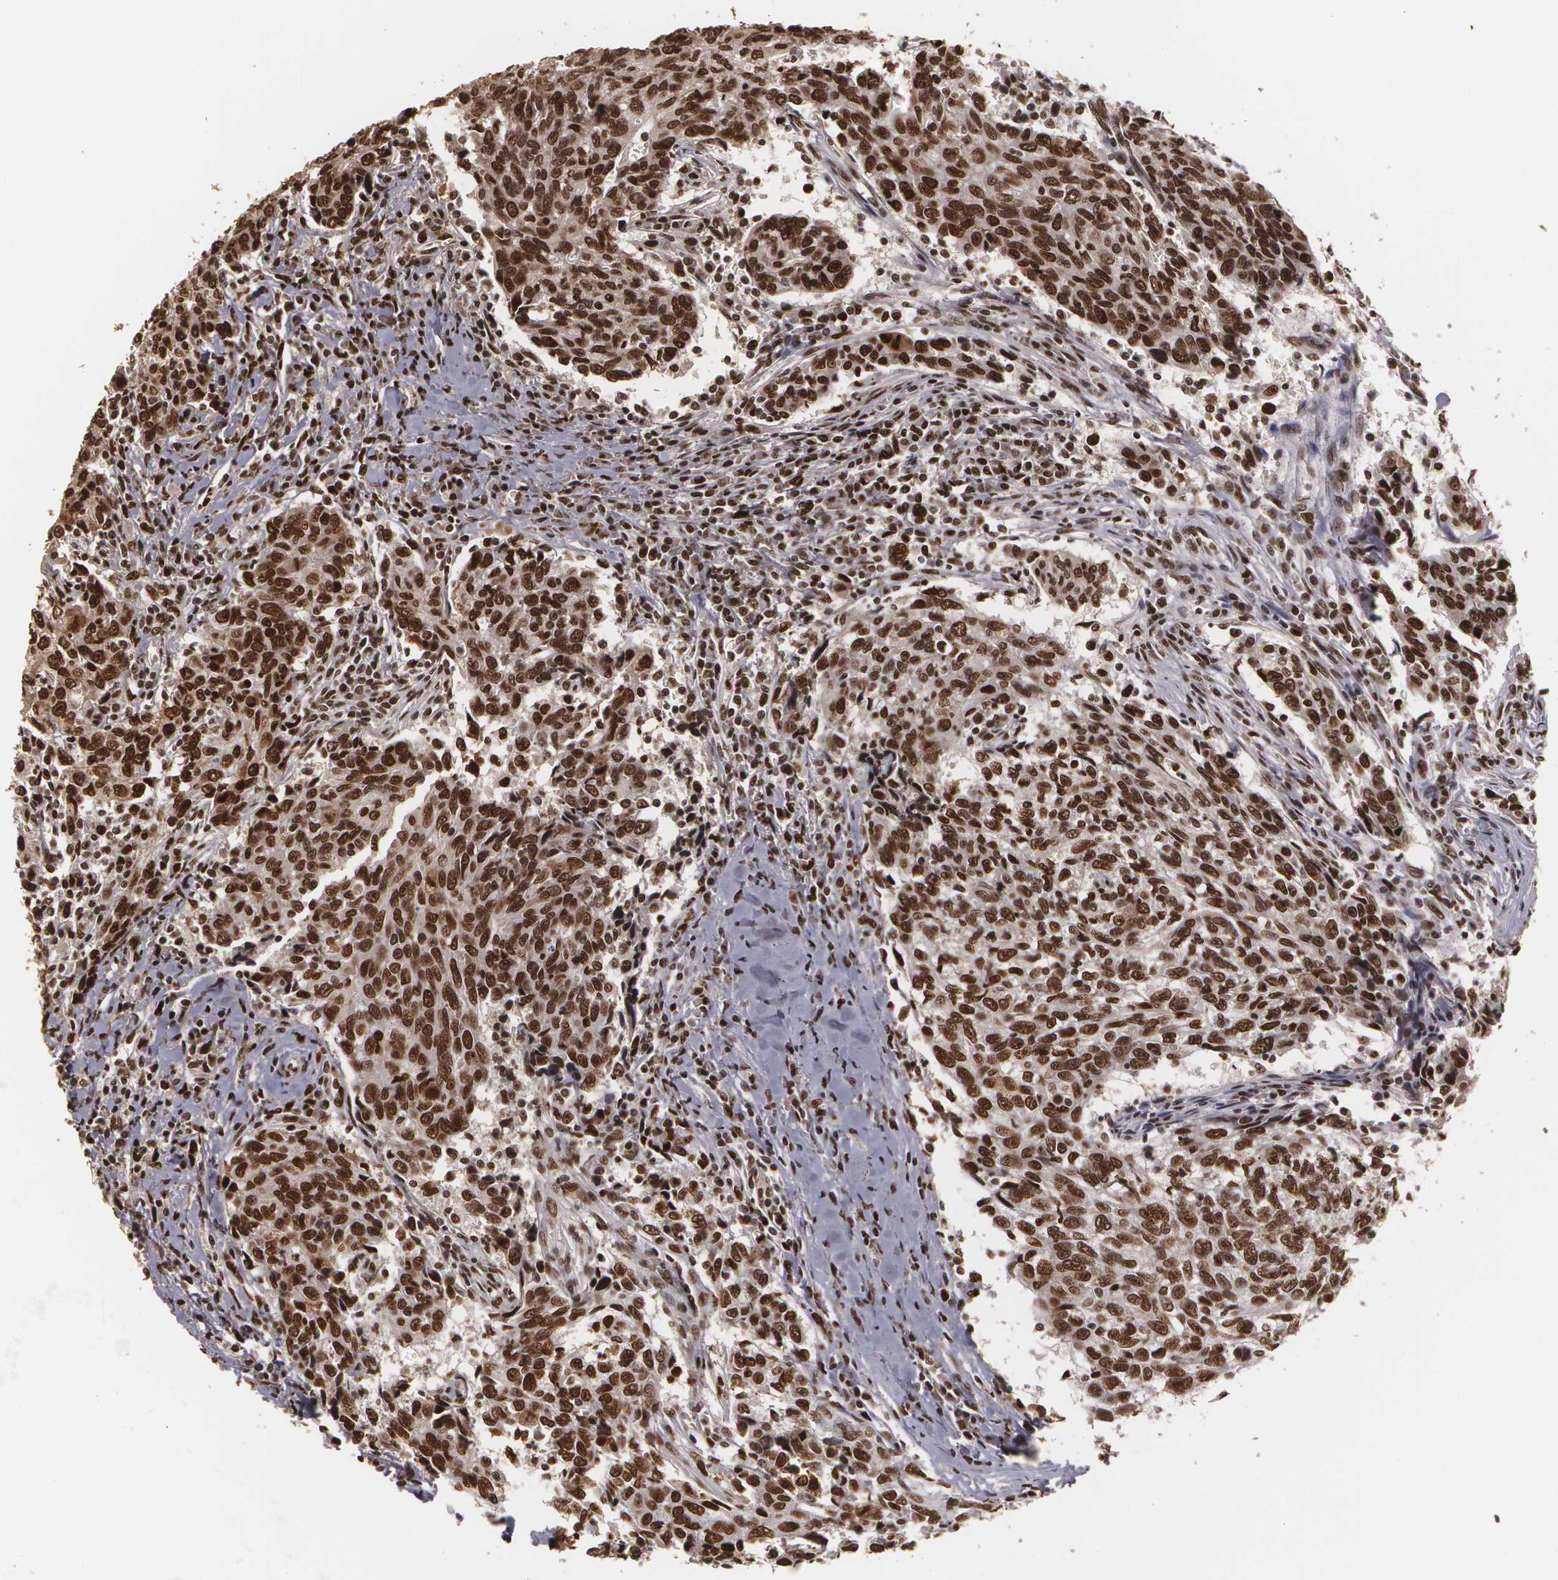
{"staining": {"intensity": "strong", "quantity": ">75%", "location": "cytoplasmic/membranous,nuclear"}, "tissue": "breast cancer", "cell_type": "Tumor cells", "image_type": "cancer", "snomed": [{"axis": "morphology", "description": "Duct carcinoma"}, {"axis": "topography", "description": "Breast"}], "caption": "High-magnification brightfield microscopy of breast cancer stained with DAB (3,3'-diaminobenzidine) (brown) and counterstained with hematoxylin (blue). tumor cells exhibit strong cytoplasmic/membranous and nuclear staining is seen in approximately>75% of cells.", "gene": "RCOR1", "patient": {"sex": "female", "age": 50}}